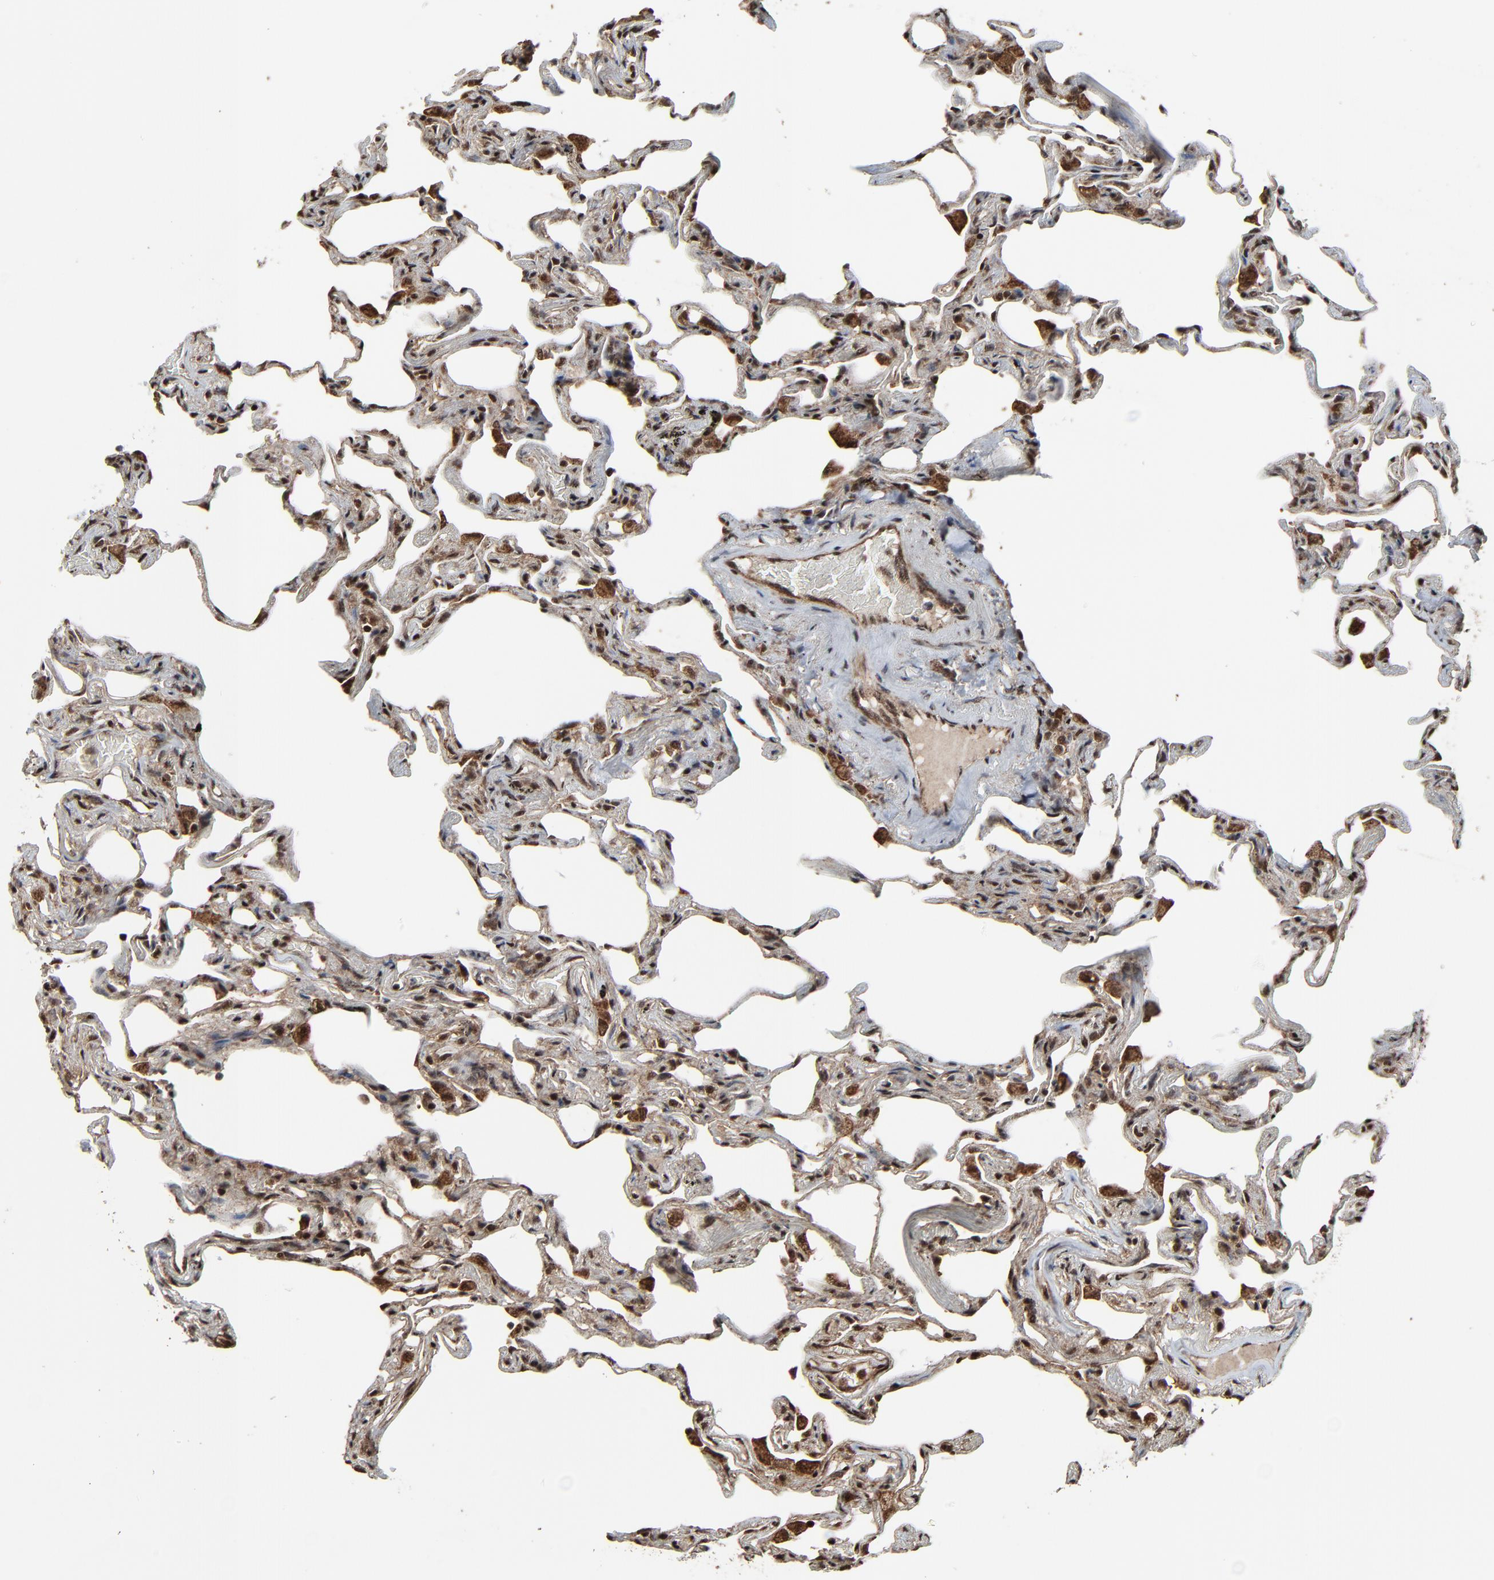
{"staining": {"intensity": "moderate", "quantity": "25%-75%", "location": "nuclear"}, "tissue": "lung", "cell_type": "Alveolar cells", "image_type": "normal", "snomed": [{"axis": "morphology", "description": "Normal tissue, NOS"}, {"axis": "morphology", "description": "Inflammation, NOS"}, {"axis": "topography", "description": "Lung"}], "caption": "Lung stained with a brown dye shows moderate nuclear positive positivity in approximately 25%-75% of alveolar cells.", "gene": "RHOJ", "patient": {"sex": "male", "age": 69}}